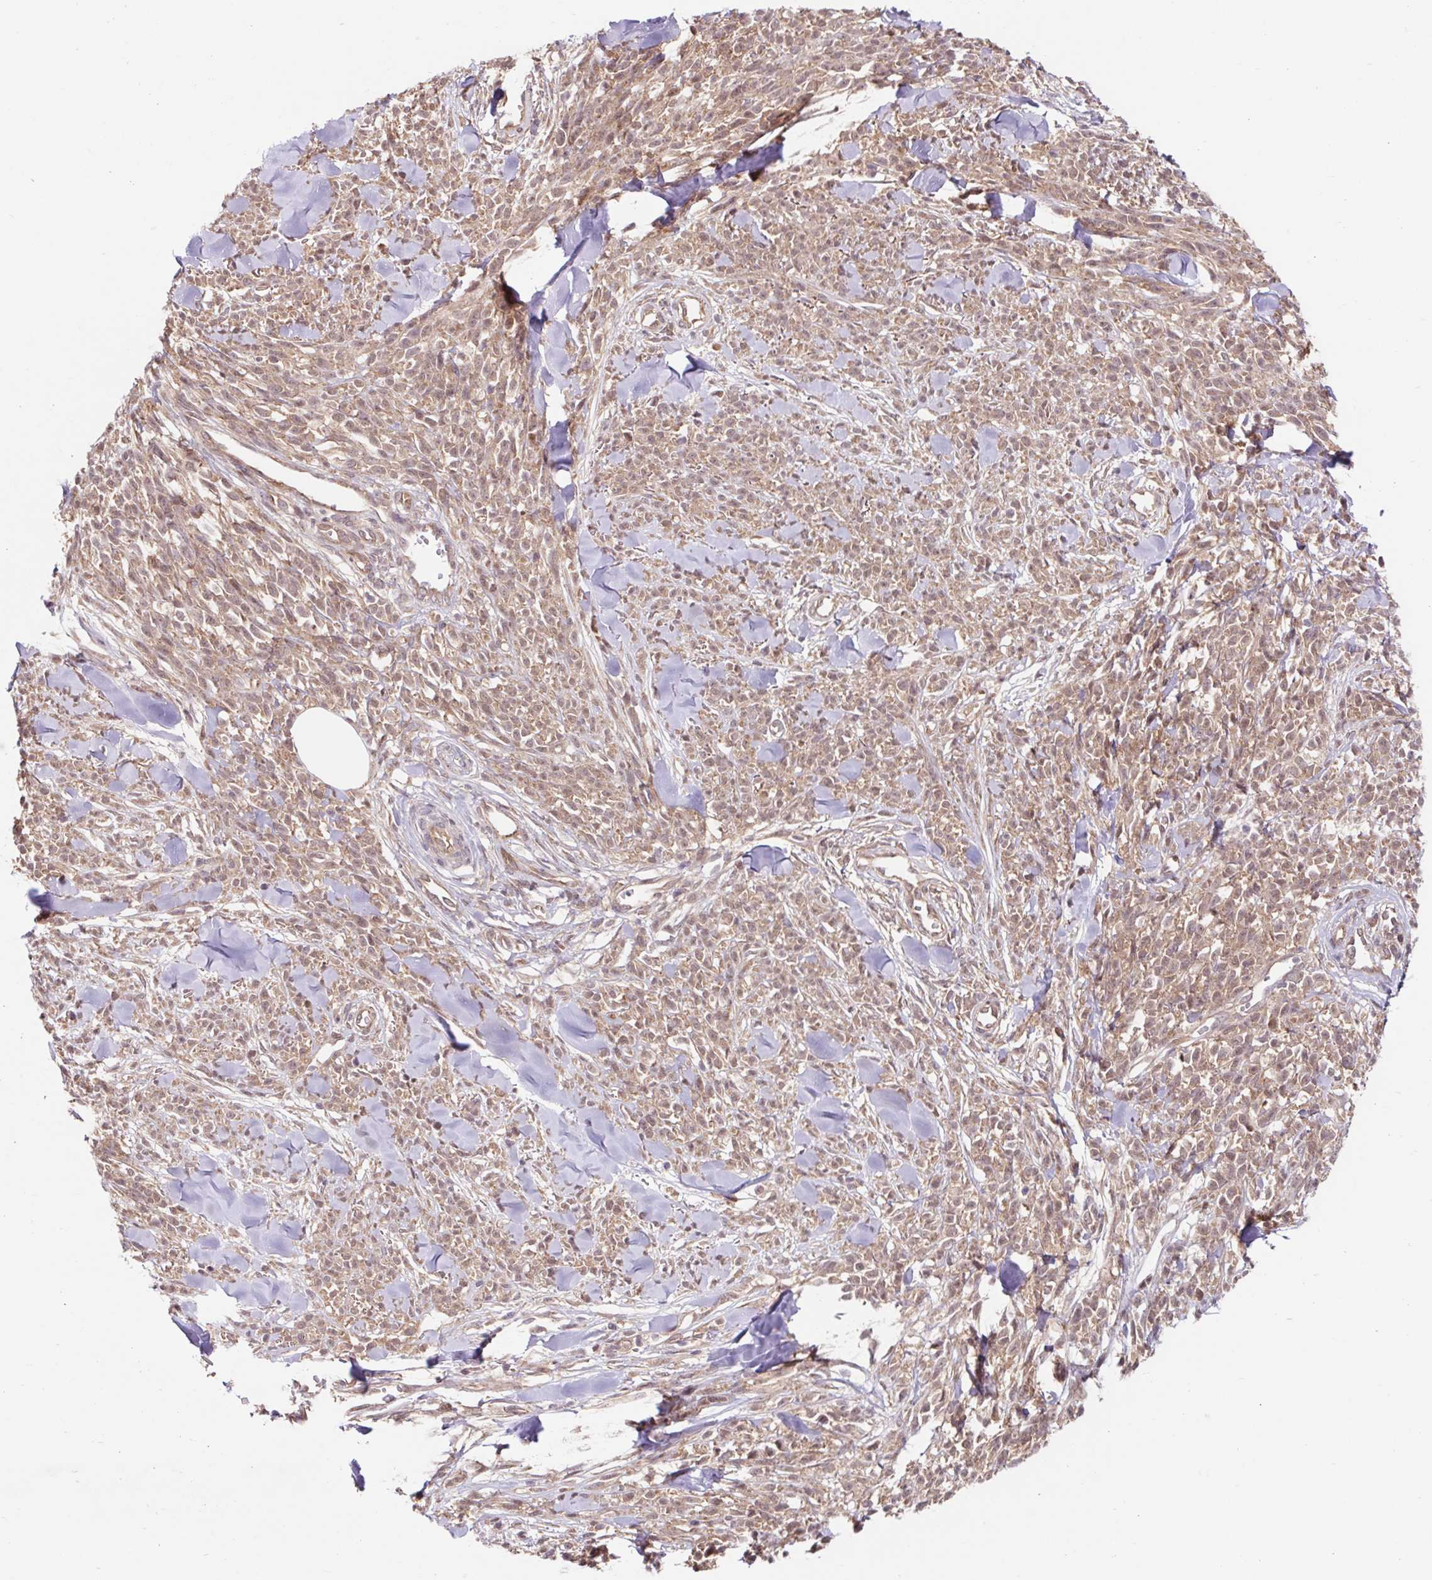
{"staining": {"intensity": "moderate", "quantity": ">75%", "location": "cytoplasmic/membranous,nuclear"}, "tissue": "melanoma", "cell_type": "Tumor cells", "image_type": "cancer", "snomed": [{"axis": "morphology", "description": "Malignant melanoma, NOS"}, {"axis": "topography", "description": "Skin"}, {"axis": "topography", "description": "Skin of trunk"}], "caption": "Immunohistochemistry (IHC) (DAB) staining of malignant melanoma exhibits moderate cytoplasmic/membranous and nuclear protein expression in about >75% of tumor cells.", "gene": "HFE", "patient": {"sex": "male", "age": 74}}